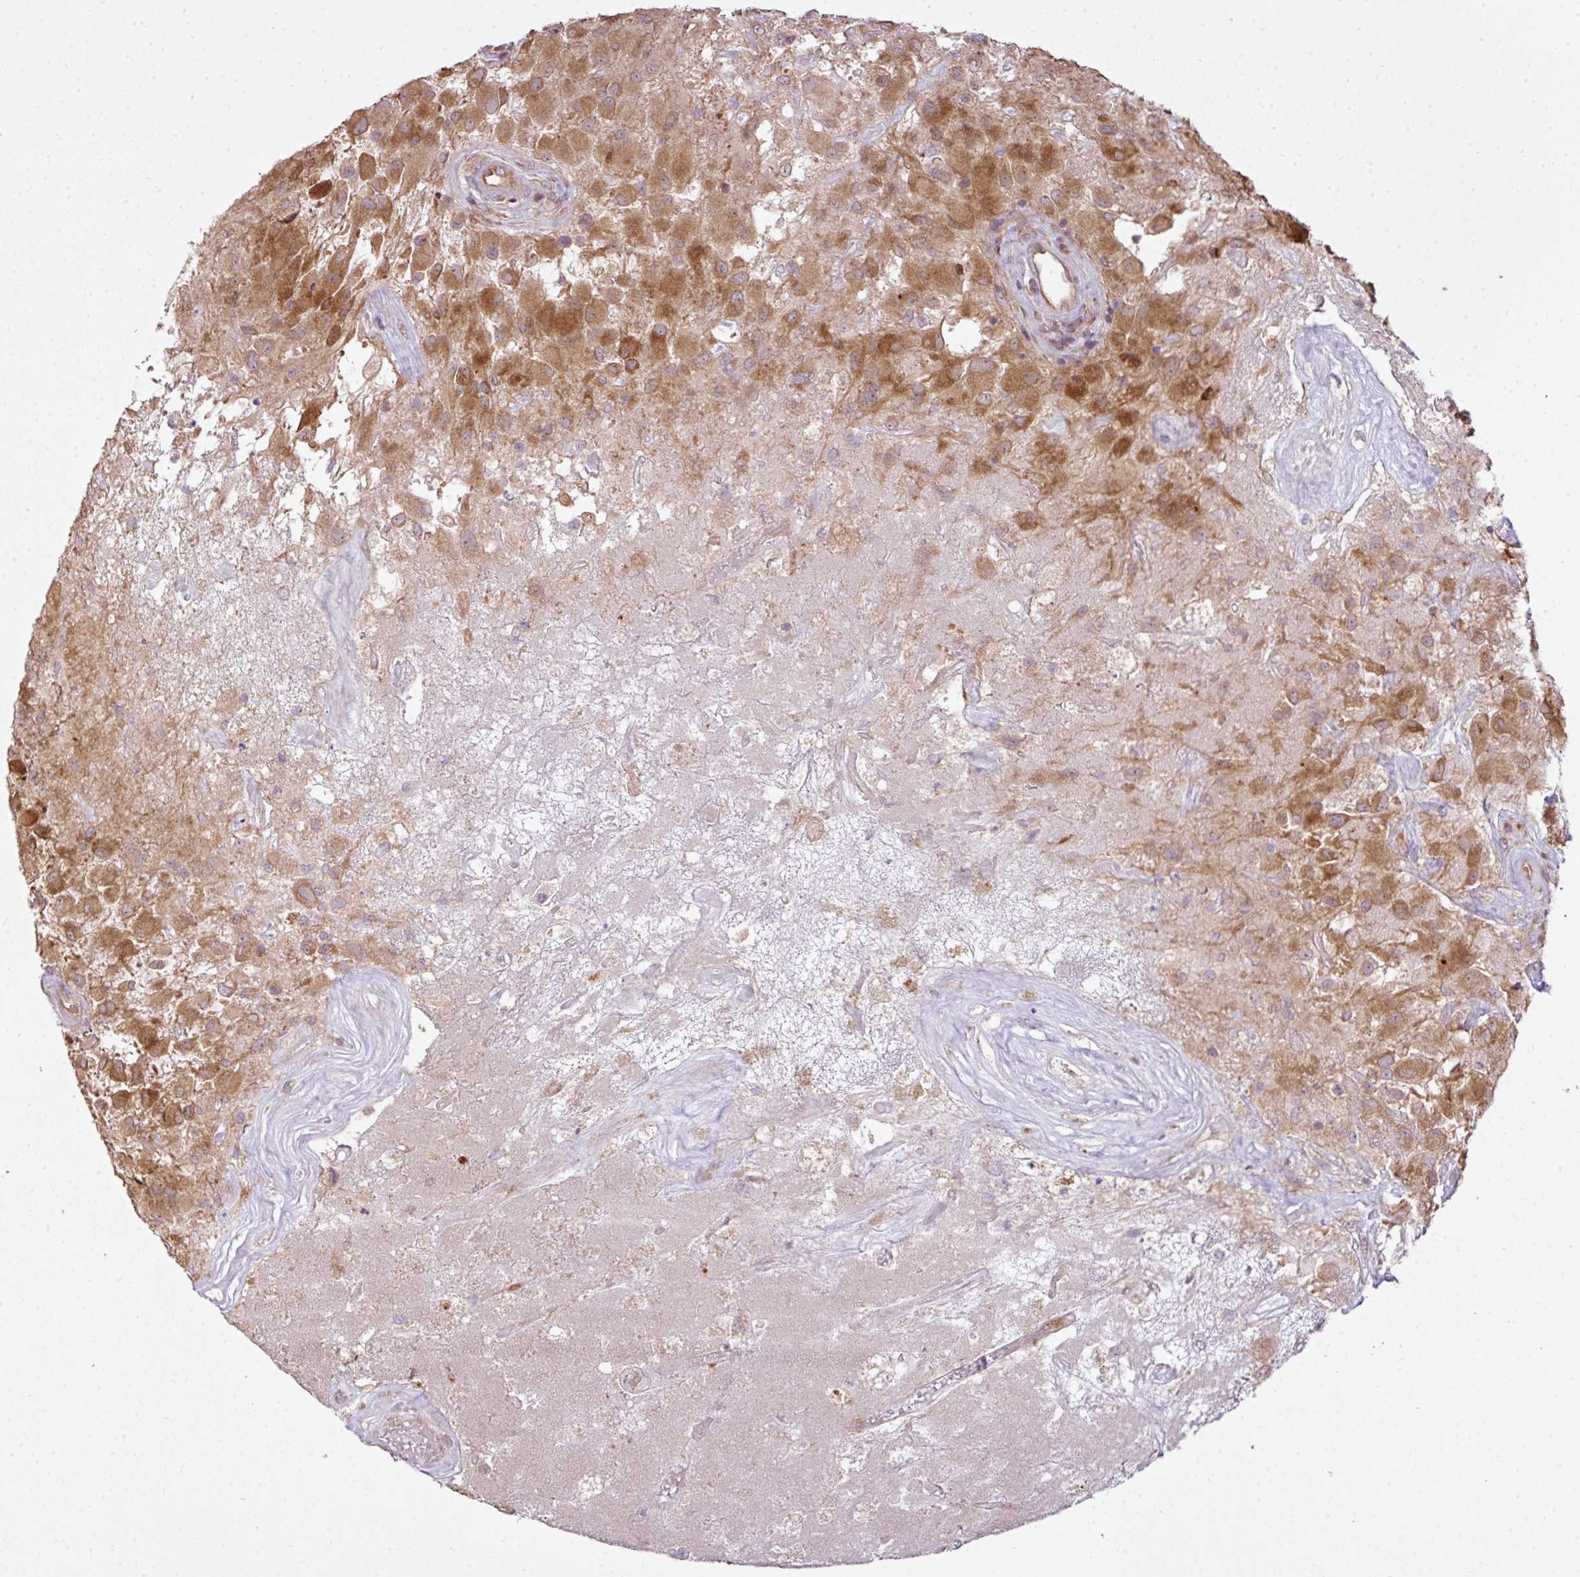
{"staining": {"intensity": "moderate", "quantity": ">75%", "location": "cytoplasmic/membranous"}, "tissue": "glioma", "cell_type": "Tumor cells", "image_type": "cancer", "snomed": [{"axis": "morphology", "description": "Glioma, malignant, High grade"}, {"axis": "topography", "description": "Brain"}], "caption": "This image reveals high-grade glioma (malignant) stained with immunohistochemistry to label a protein in brown. The cytoplasmic/membranous of tumor cells show moderate positivity for the protein. Nuclei are counter-stained blue.", "gene": "COX18", "patient": {"sex": "female", "age": 67}}